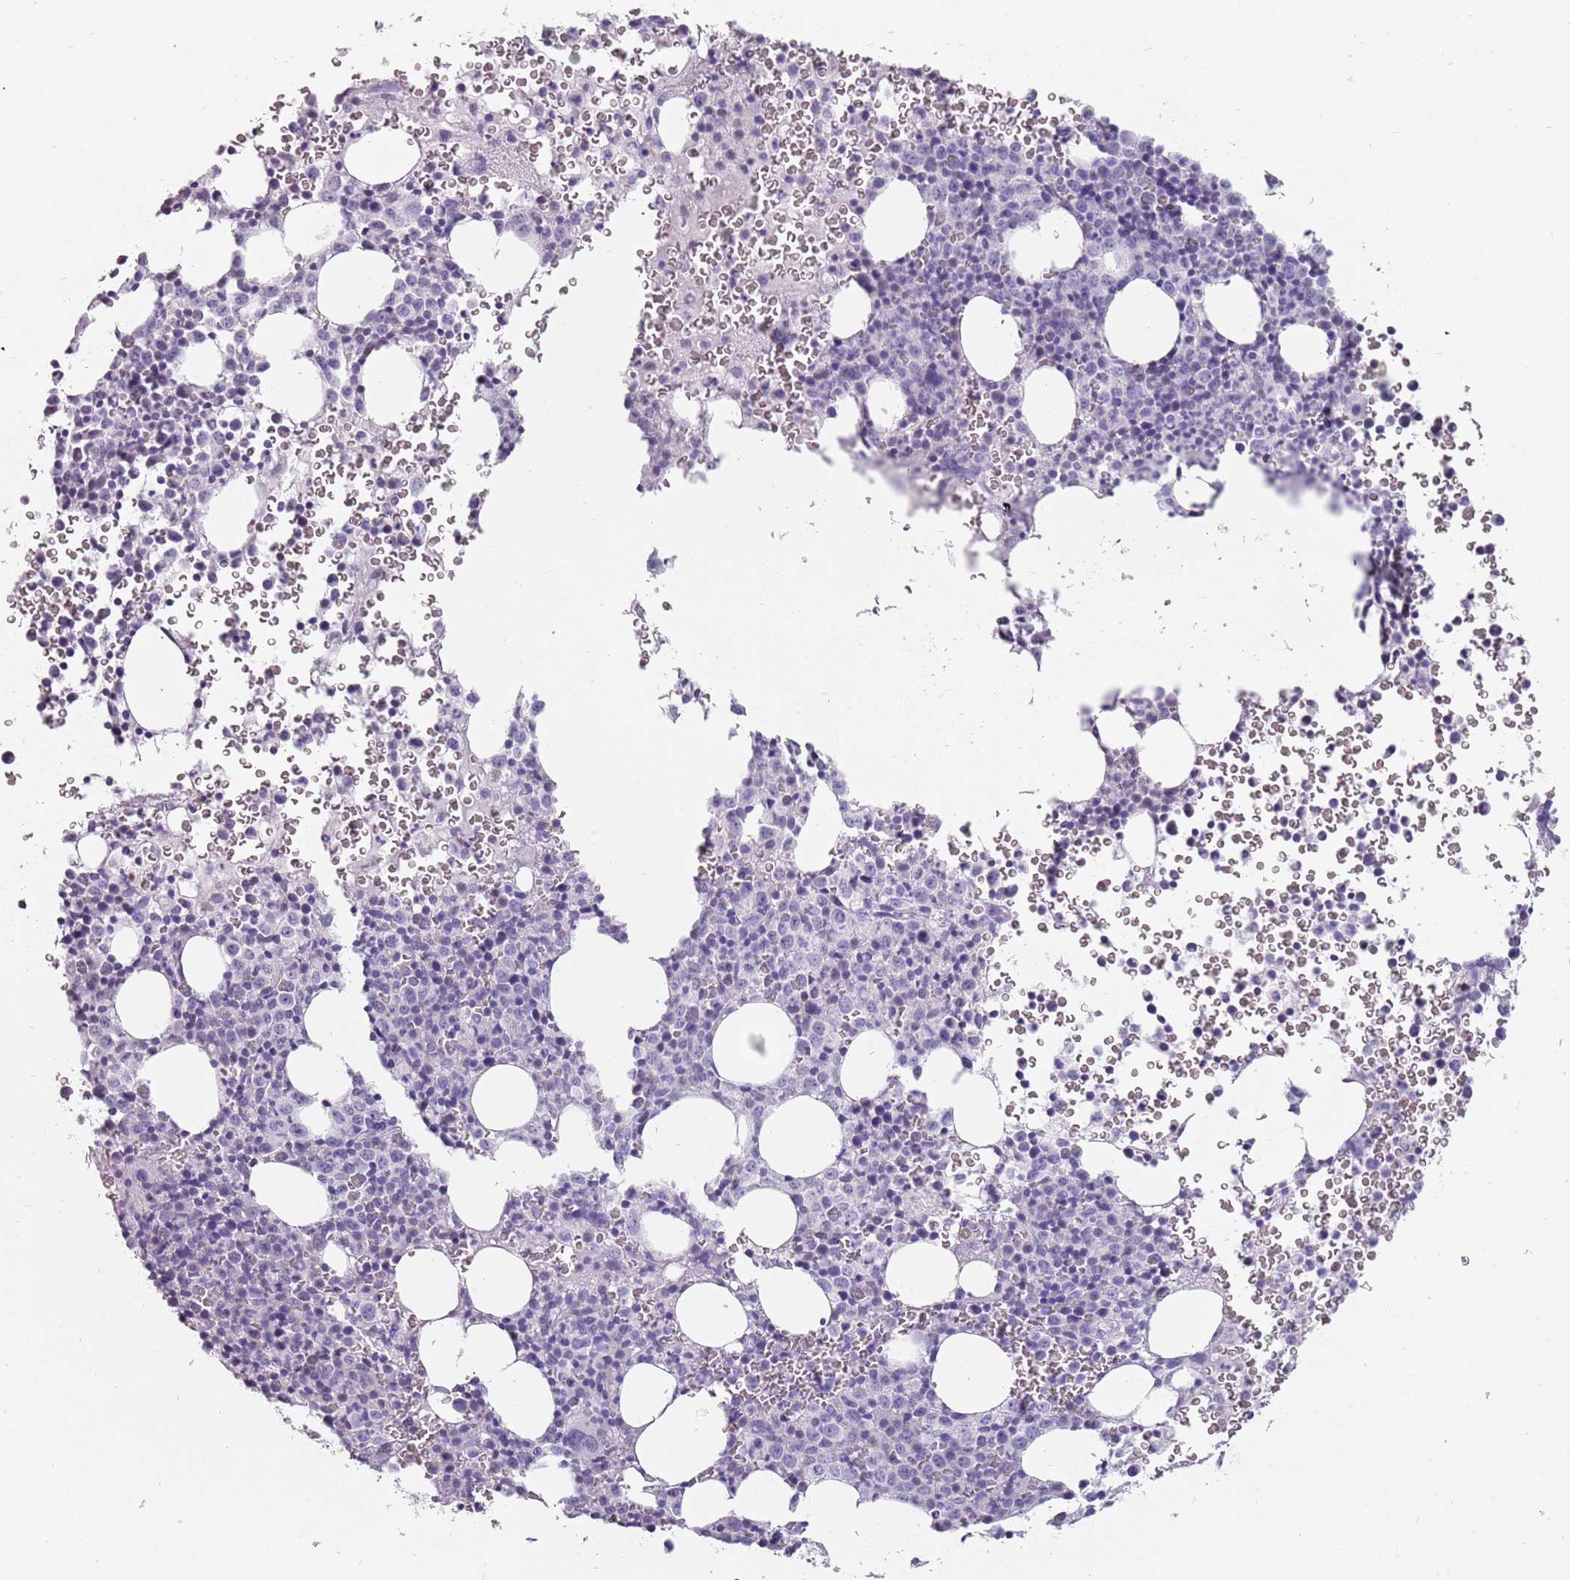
{"staining": {"intensity": "negative", "quantity": "none", "location": "none"}, "tissue": "bone marrow", "cell_type": "Hematopoietic cells", "image_type": "normal", "snomed": [{"axis": "morphology", "description": "Normal tissue, NOS"}, {"axis": "topography", "description": "Bone marrow"}], "caption": "The IHC photomicrograph has no significant expression in hematopoietic cells of bone marrow. (Stains: DAB (3,3'-diaminobenzidine) immunohistochemistry (IHC) with hematoxylin counter stain, Microscopy: brightfield microscopy at high magnification).", "gene": "DDX4", "patient": {"sex": "female", "age": 54}}